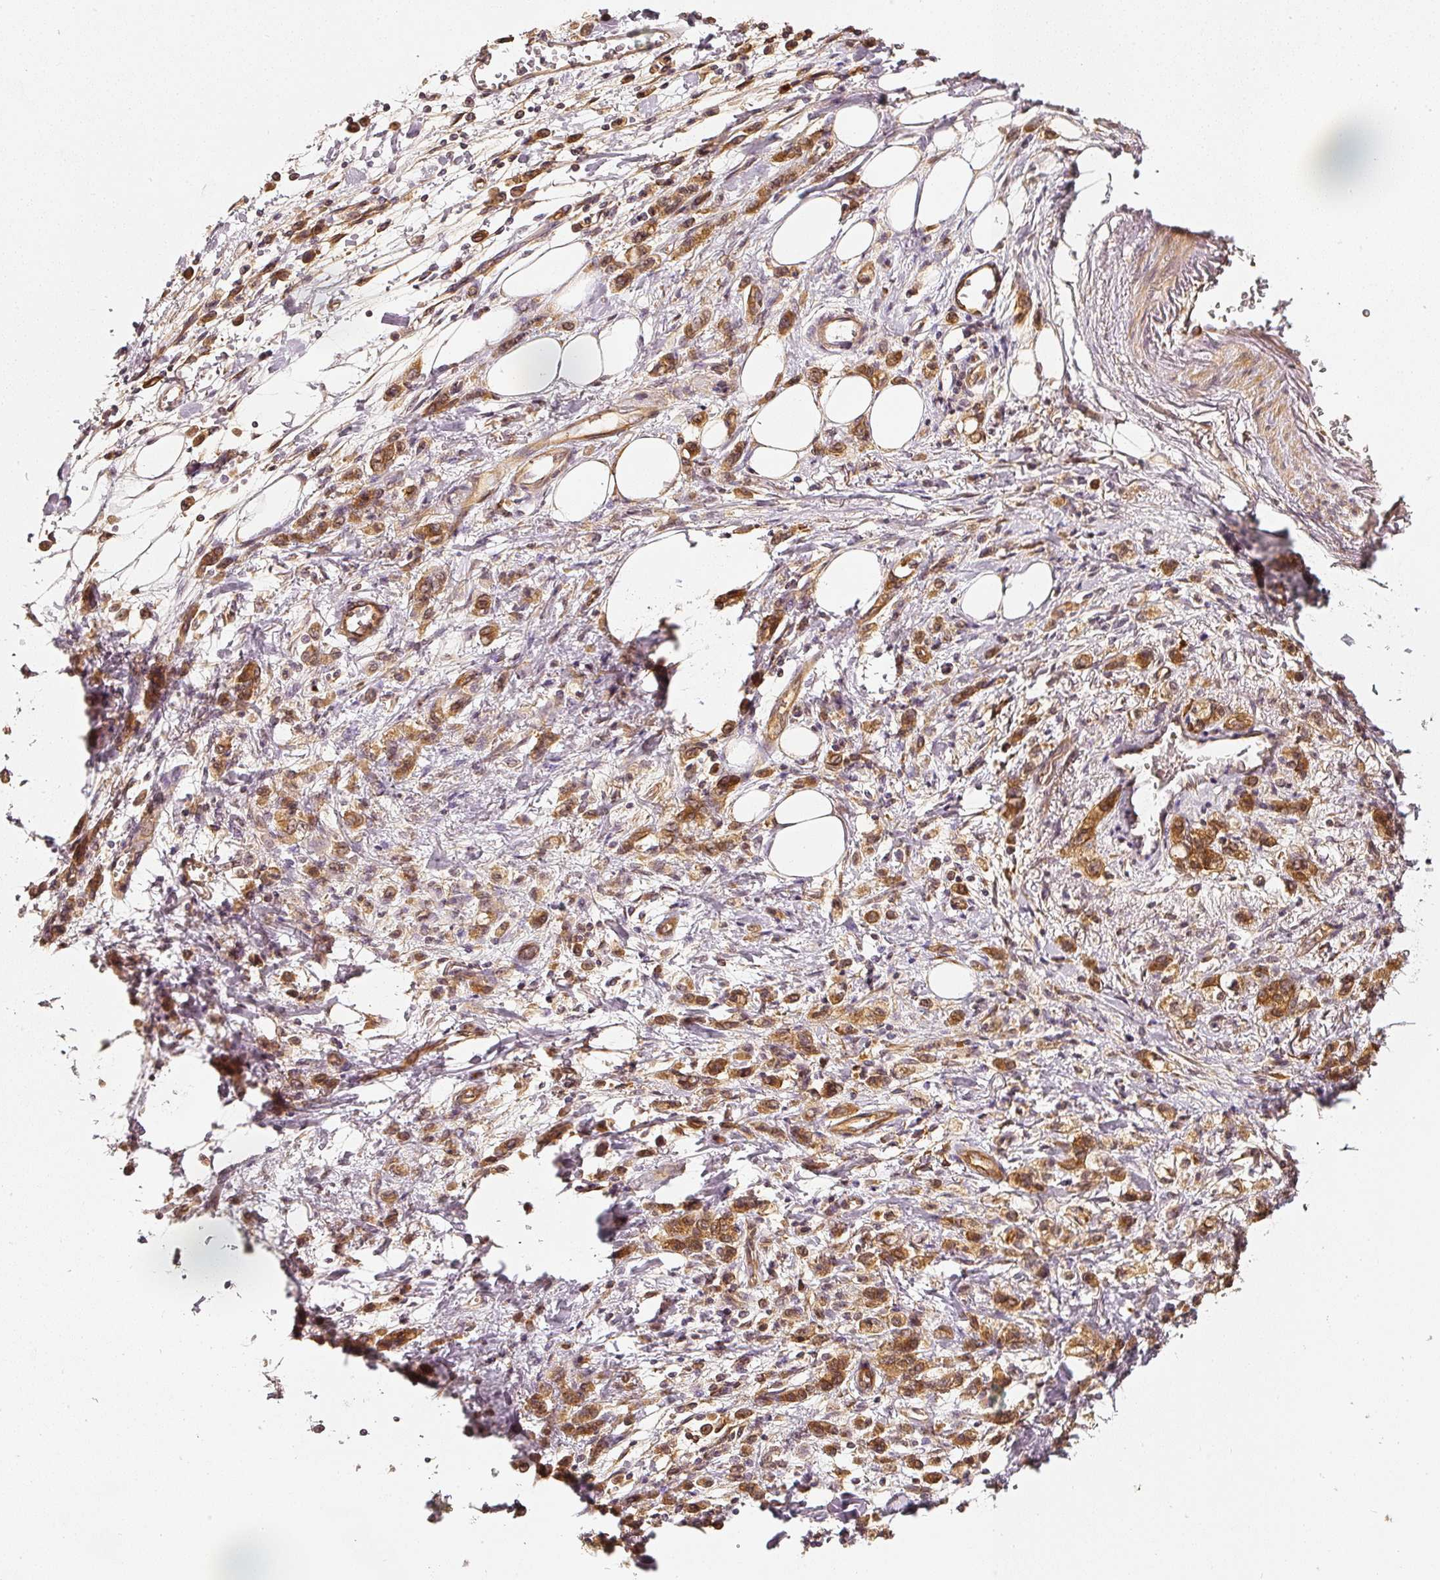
{"staining": {"intensity": "moderate", "quantity": ">75%", "location": "cytoplasmic/membranous,nuclear"}, "tissue": "stomach cancer", "cell_type": "Tumor cells", "image_type": "cancer", "snomed": [{"axis": "morphology", "description": "Adenocarcinoma, NOS"}, {"axis": "topography", "description": "Stomach"}], "caption": "Immunohistochemical staining of stomach cancer shows medium levels of moderate cytoplasmic/membranous and nuclear expression in about >75% of tumor cells.", "gene": "ASMTL", "patient": {"sex": "male", "age": 77}}